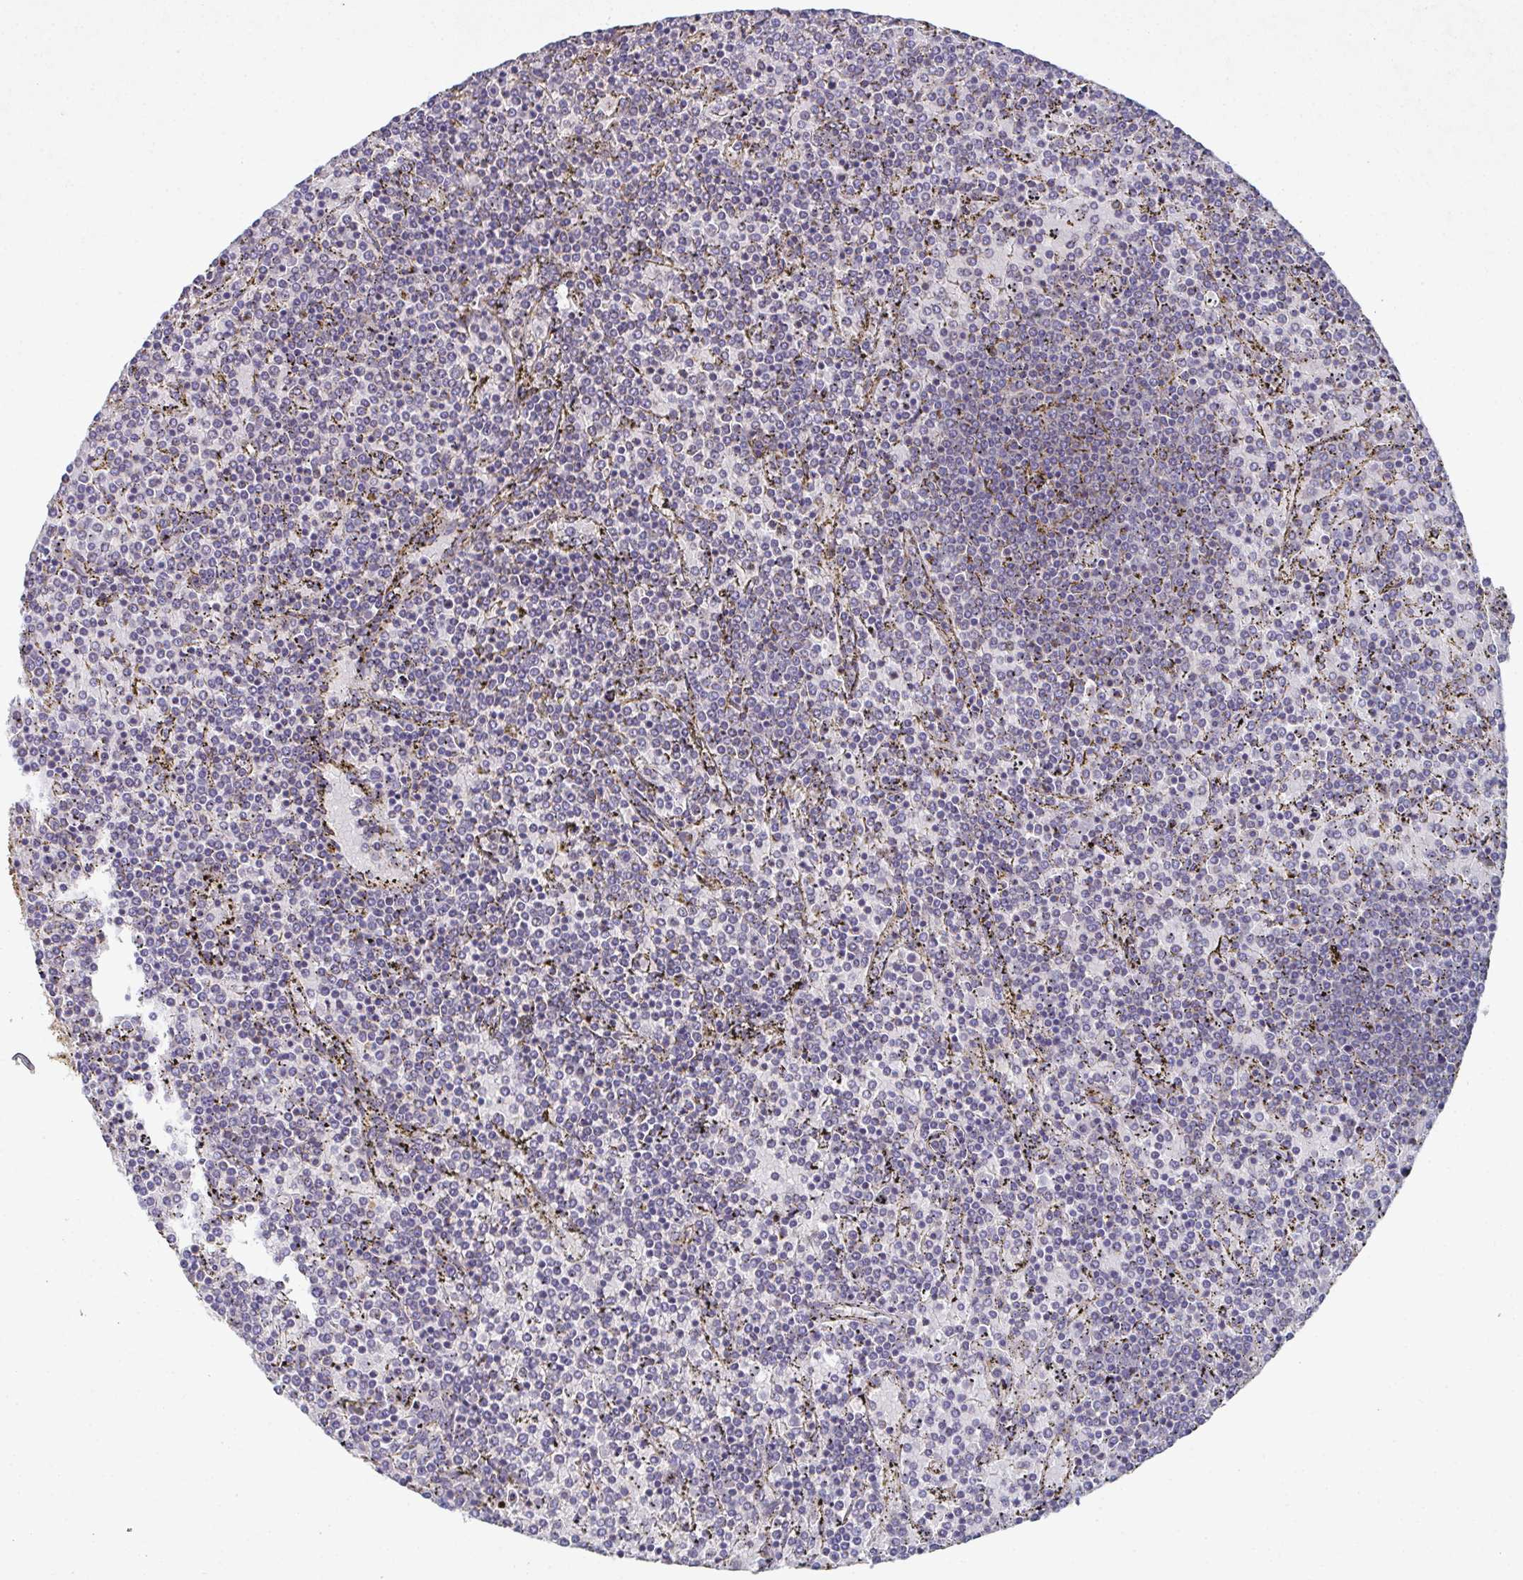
{"staining": {"intensity": "negative", "quantity": "none", "location": "none"}, "tissue": "lymphoma", "cell_type": "Tumor cells", "image_type": "cancer", "snomed": [{"axis": "morphology", "description": "Malignant lymphoma, non-Hodgkin's type, Low grade"}, {"axis": "topography", "description": "Spleen"}], "caption": "The photomicrograph exhibits no staining of tumor cells in low-grade malignant lymphoma, non-Hodgkin's type.", "gene": "MT-ND3", "patient": {"sex": "female", "age": 77}}